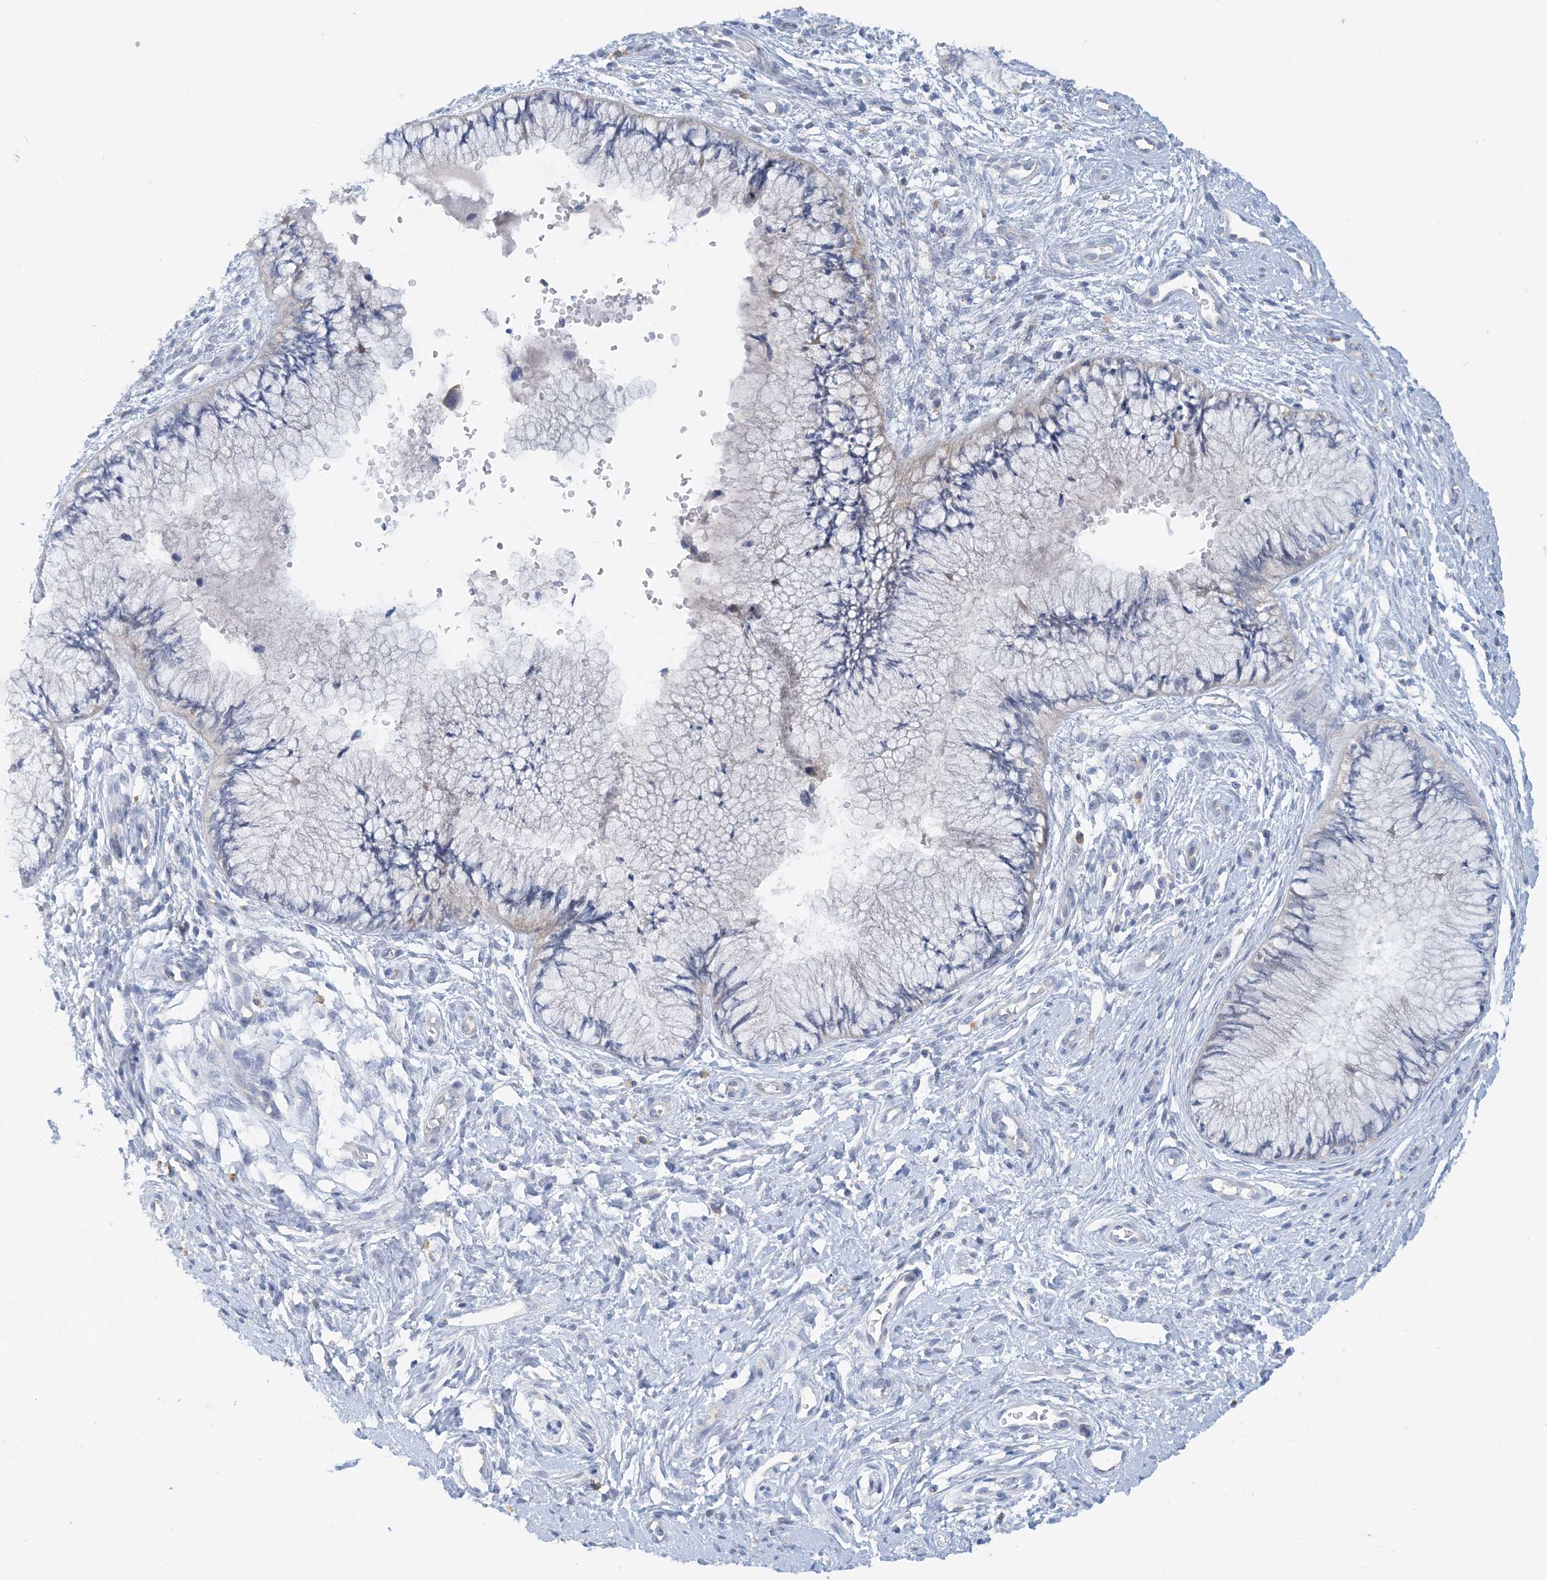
{"staining": {"intensity": "negative", "quantity": "none", "location": "none"}, "tissue": "cervical cancer", "cell_type": "Tumor cells", "image_type": "cancer", "snomed": [{"axis": "morphology", "description": "Squamous cell carcinoma, NOS"}, {"axis": "topography", "description": "Cervix"}], "caption": "Tumor cells show no significant expression in cervical cancer.", "gene": "ZCCHC18", "patient": {"sex": "female", "age": 37}}